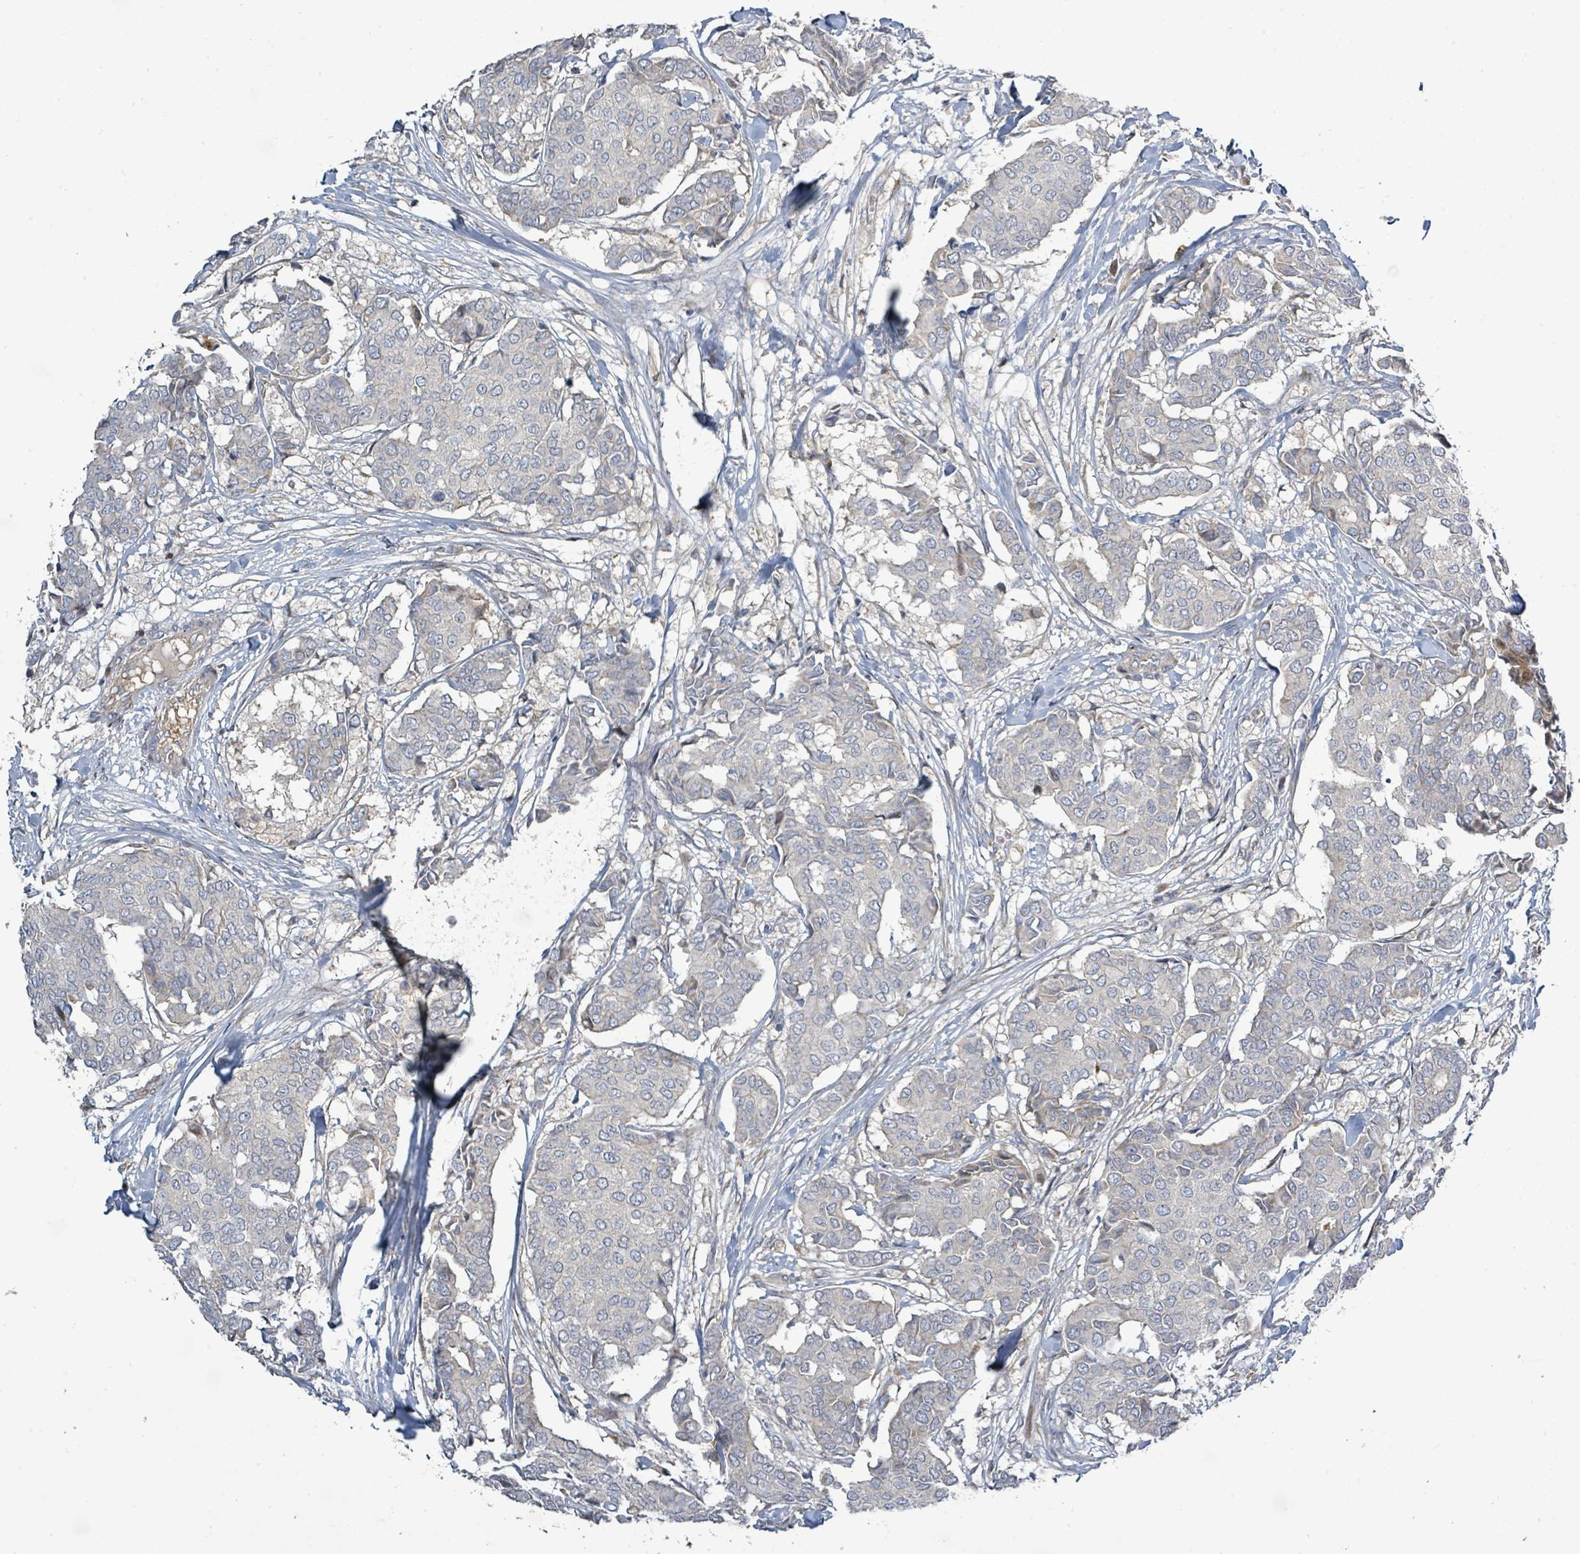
{"staining": {"intensity": "negative", "quantity": "none", "location": "none"}, "tissue": "breast cancer", "cell_type": "Tumor cells", "image_type": "cancer", "snomed": [{"axis": "morphology", "description": "Duct carcinoma"}, {"axis": "topography", "description": "Breast"}], "caption": "This is an immunohistochemistry photomicrograph of breast cancer. There is no positivity in tumor cells.", "gene": "CFAP210", "patient": {"sex": "female", "age": 75}}